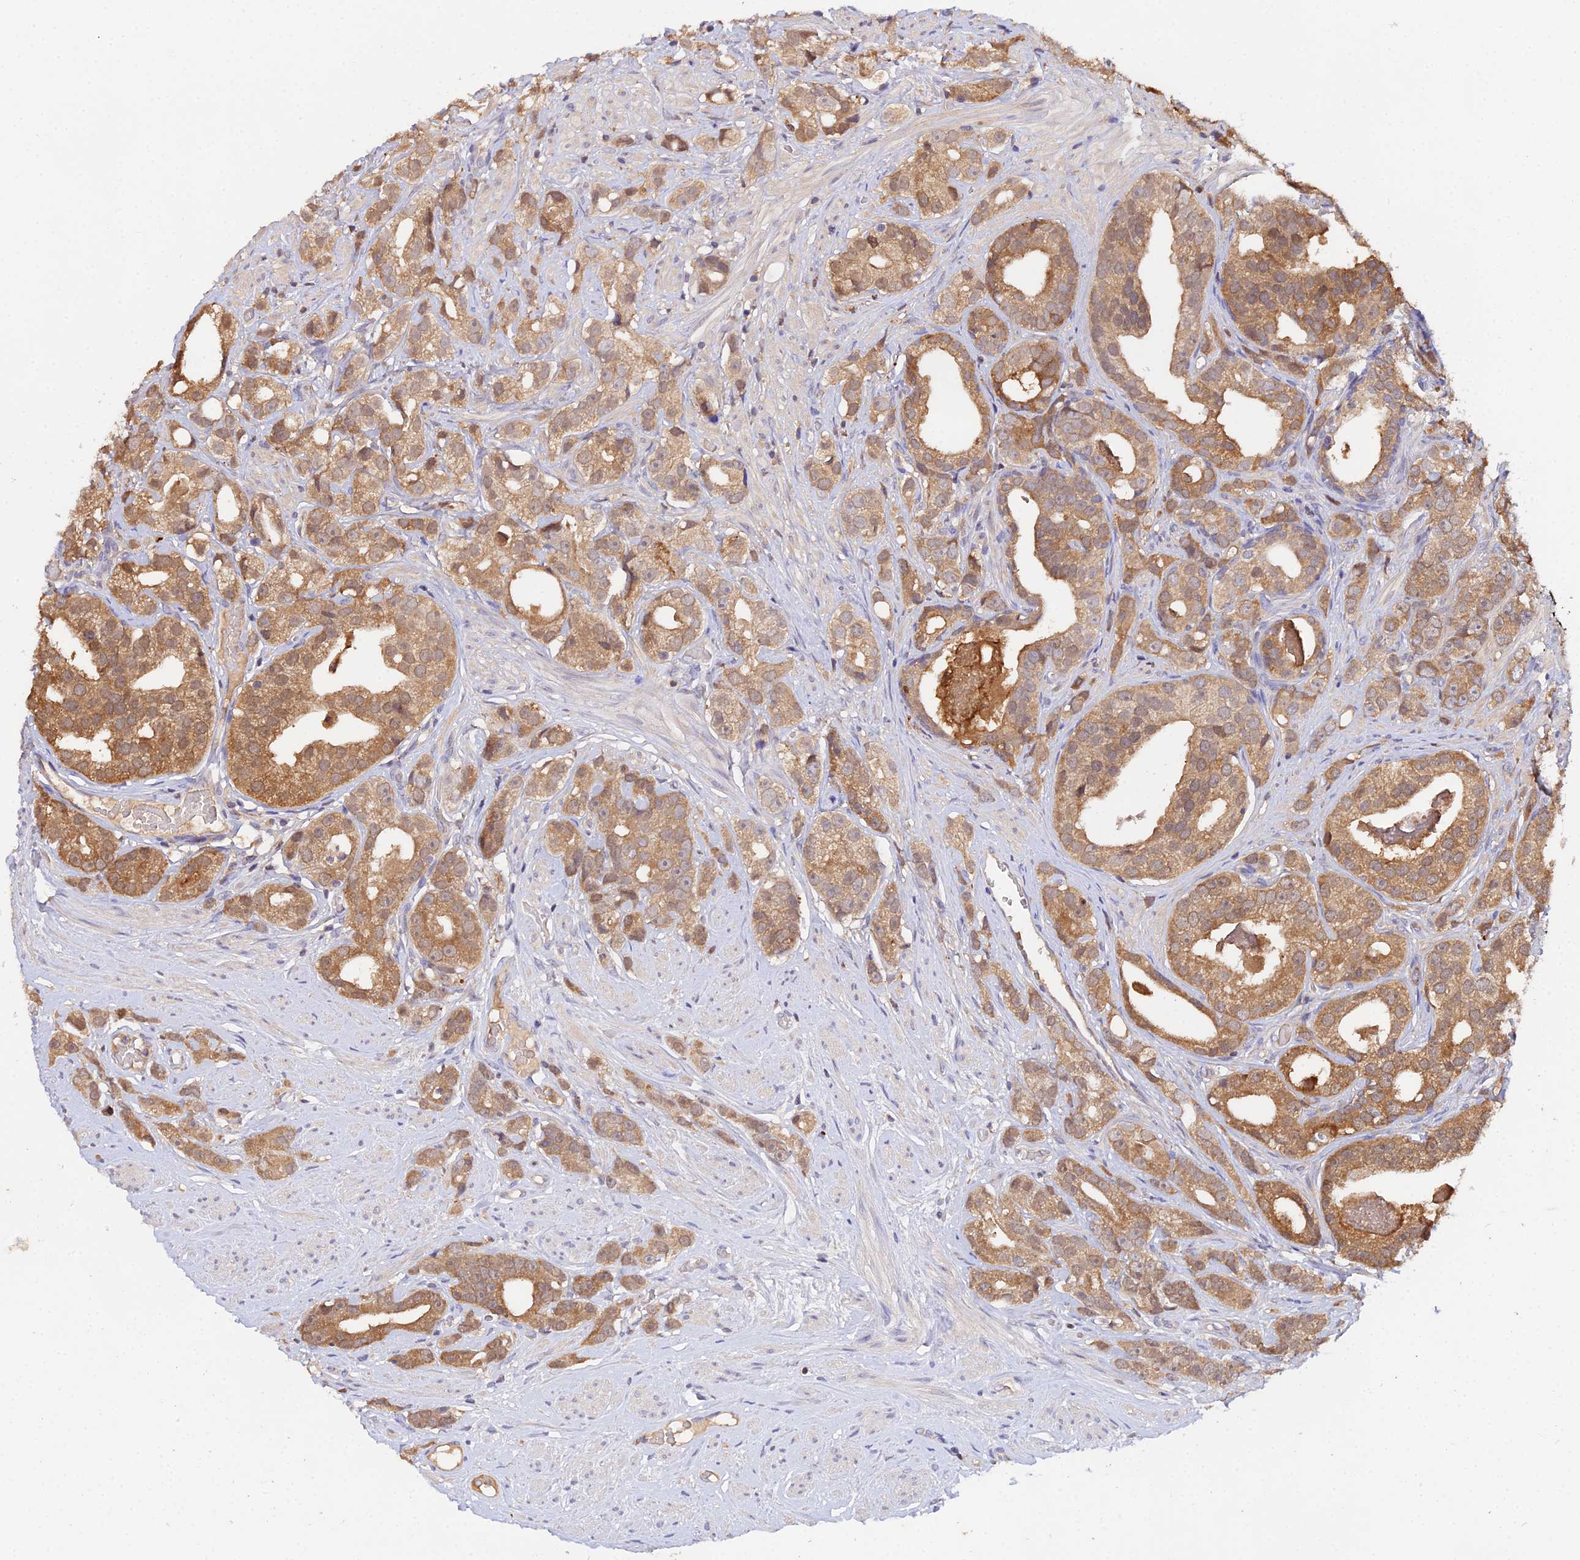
{"staining": {"intensity": "moderate", "quantity": ">75%", "location": "cytoplasmic/membranous"}, "tissue": "prostate cancer", "cell_type": "Tumor cells", "image_type": "cancer", "snomed": [{"axis": "morphology", "description": "Adenocarcinoma, High grade"}, {"axis": "topography", "description": "Prostate"}], "caption": "This is an image of IHC staining of high-grade adenocarcinoma (prostate), which shows moderate positivity in the cytoplasmic/membranous of tumor cells.", "gene": "FBP1", "patient": {"sex": "male", "age": 71}}